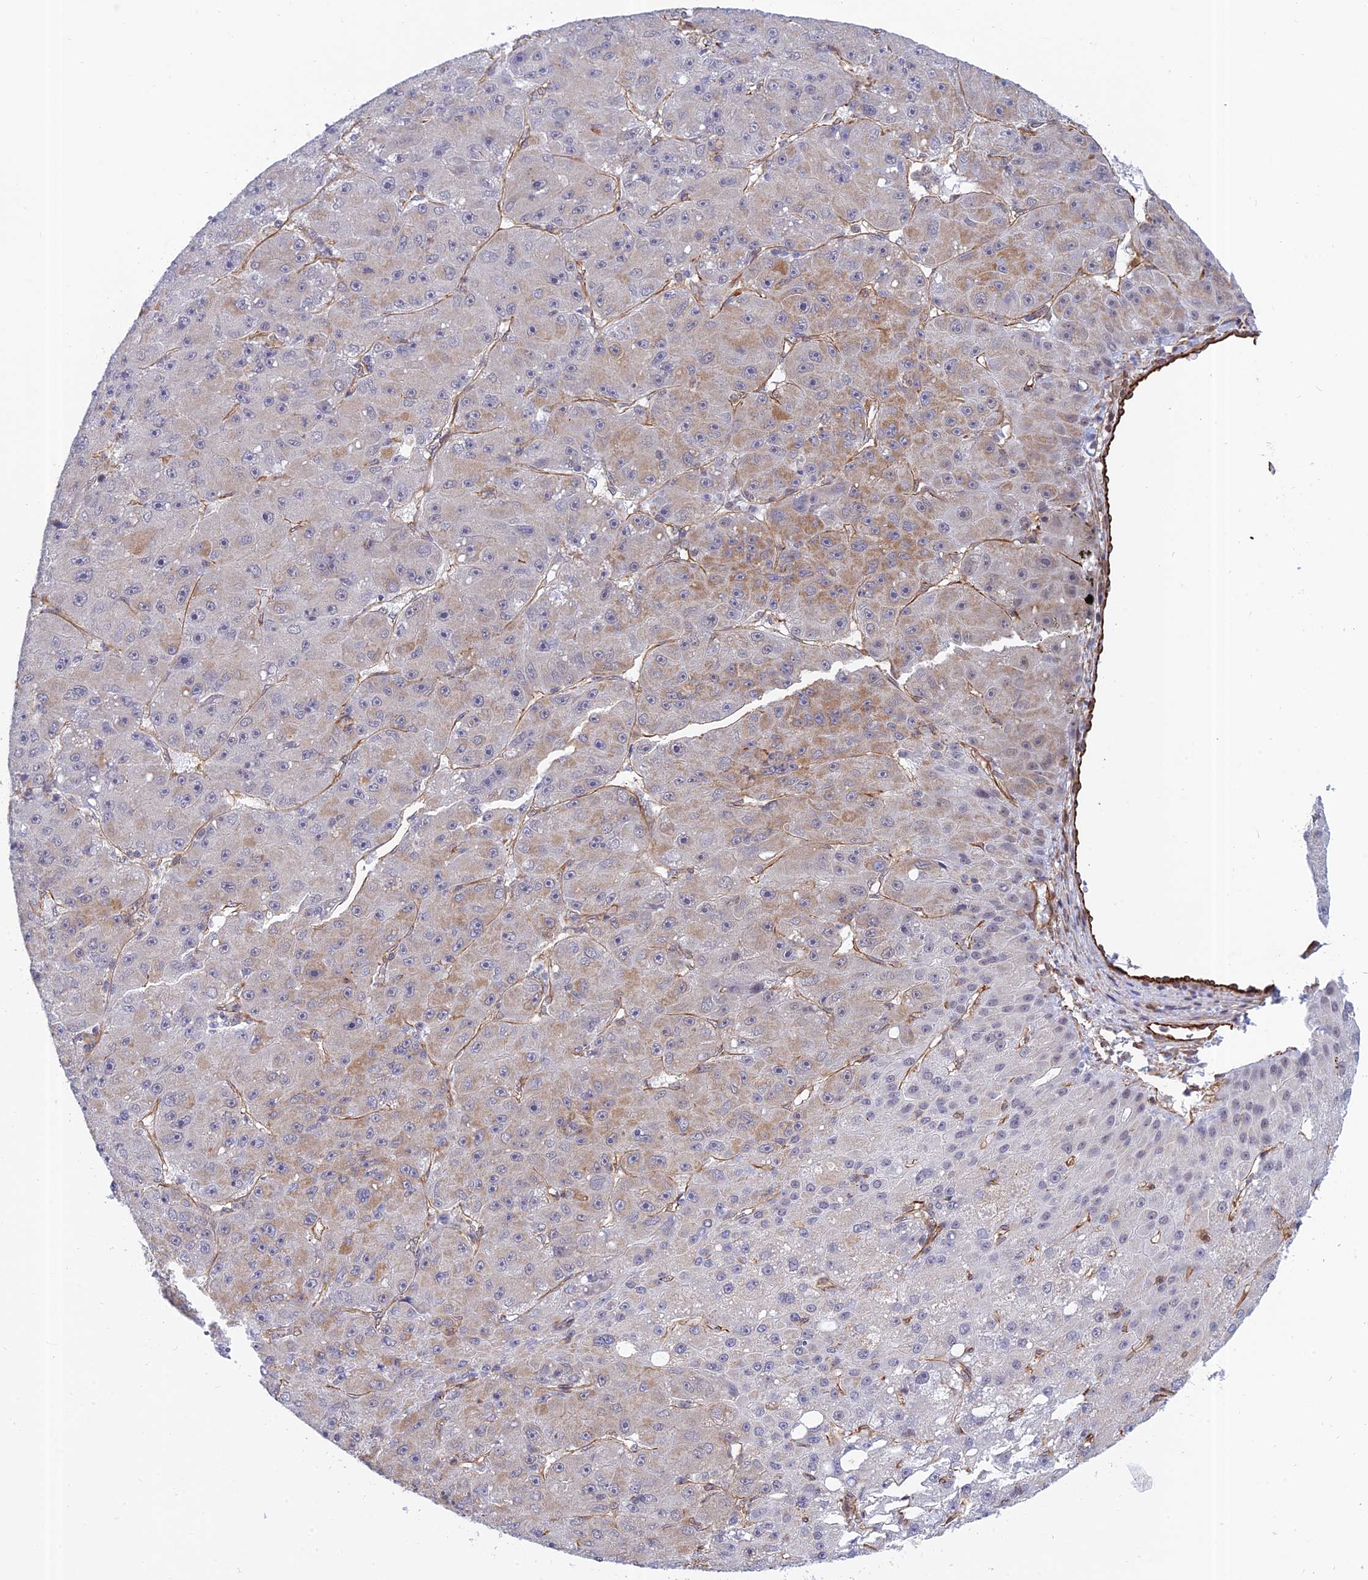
{"staining": {"intensity": "weak", "quantity": "<25%", "location": "cytoplasmic/membranous"}, "tissue": "liver cancer", "cell_type": "Tumor cells", "image_type": "cancer", "snomed": [{"axis": "morphology", "description": "Carcinoma, Hepatocellular, NOS"}, {"axis": "topography", "description": "Liver"}], "caption": "IHC photomicrograph of neoplastic tissue: liver cancer (hepatocellular carcinoma) stained with DAB exhibits no significant protein expression in tumor cells.", "gene": "PAGR1", "patient": {"sex": "male", "age": 67}}